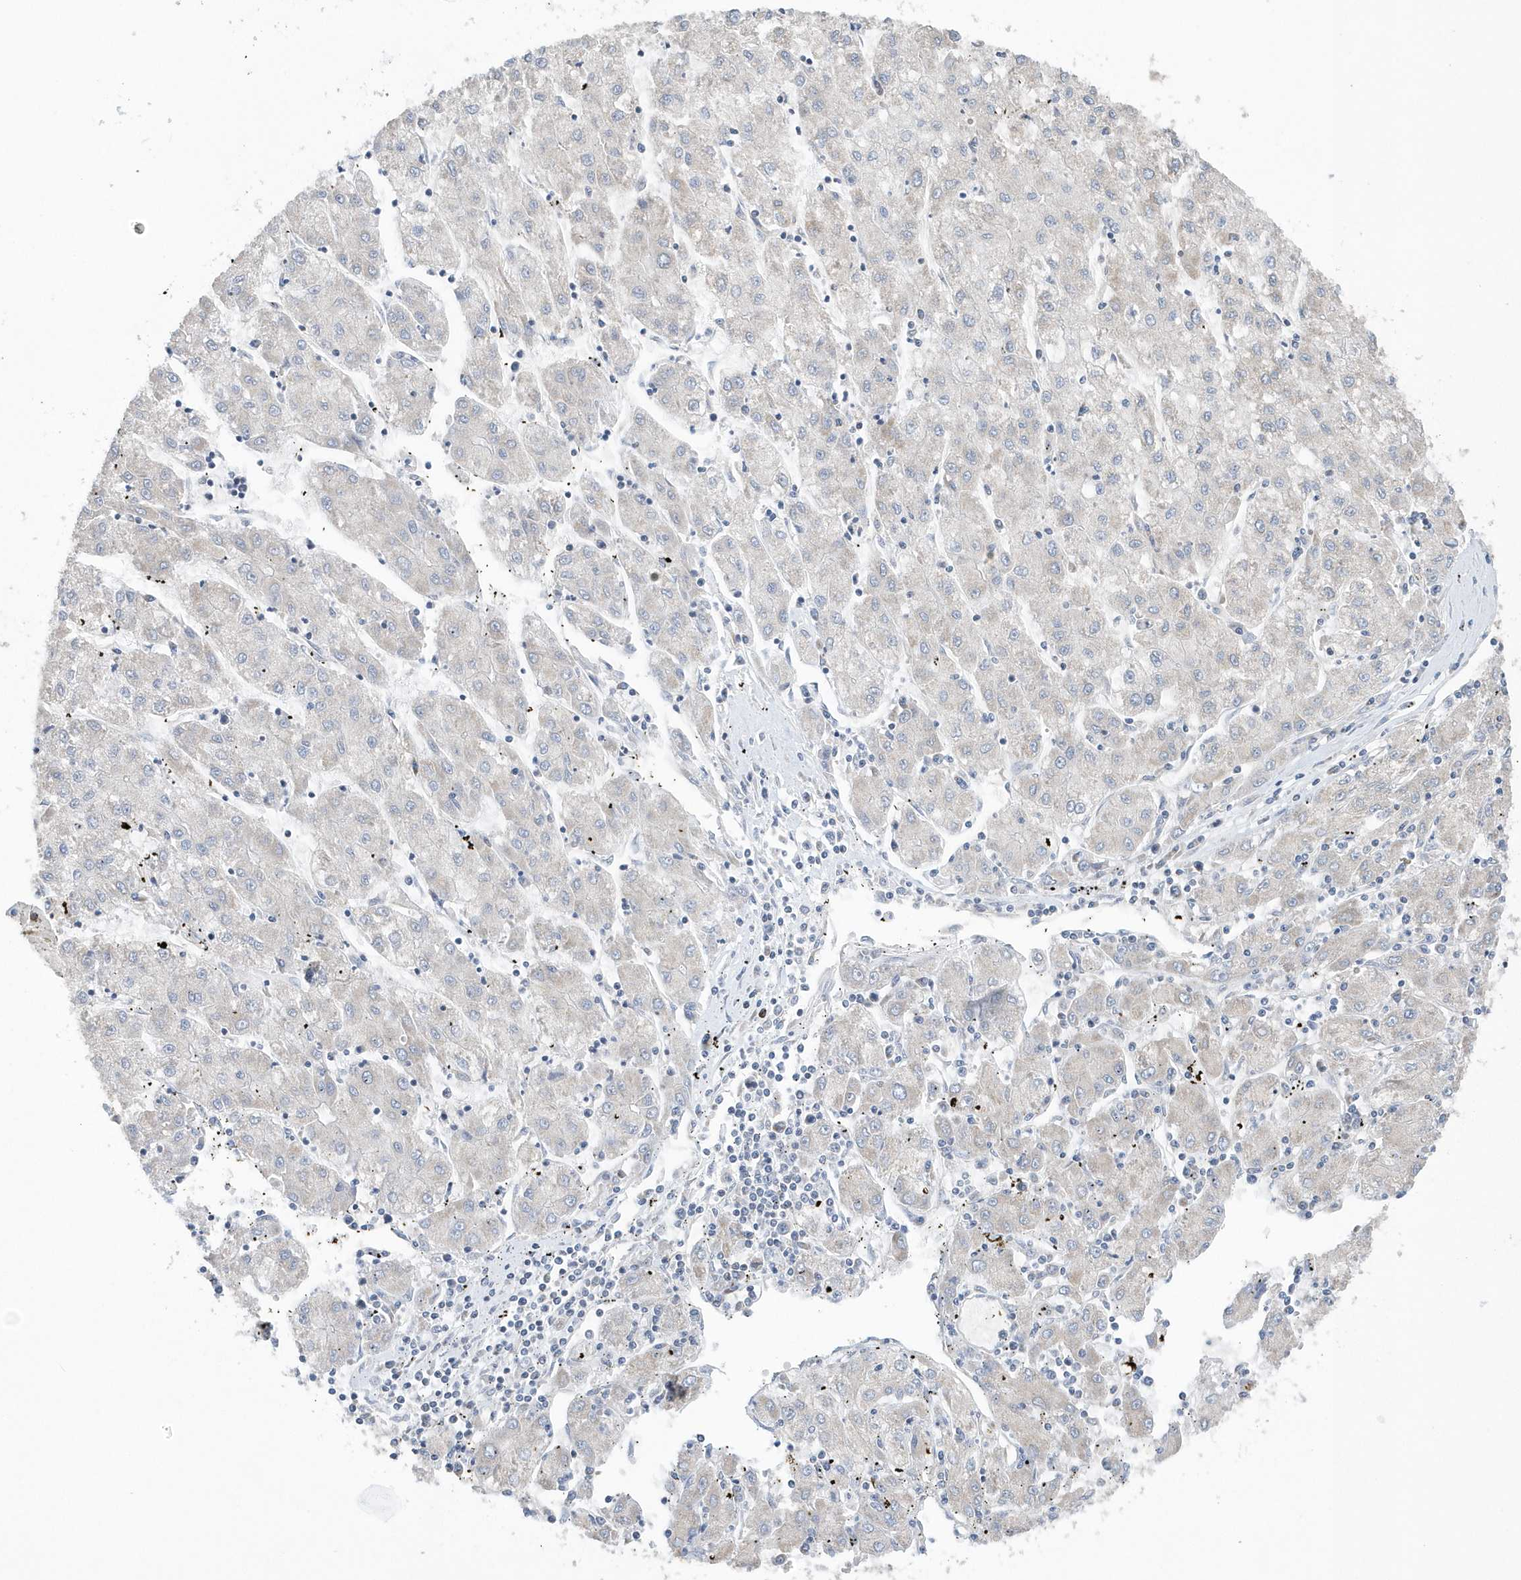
{"staining": {"intensity": "negative", "quantity": "none", "location": "none"}, "tissue": "liver cancer", "cell_type": "Tumor cells", "image_type": "cancer", "snomed": [{"axis": "morphology", "description": "Carcinoma, Hepatocellular, NOS"}, {"axis": "topography", "description": "Liver"}], "caption": "Immunohistochemistry (IHC) image of neoplastic tissue: human hepatocellular carcinoma (liver) stained with DAB (3,3'-diaminobenzidine) displays no significant protein expression in tumor cells.", "gene": "SPATA5", "patient": {"sex": "male", "age": 72}}